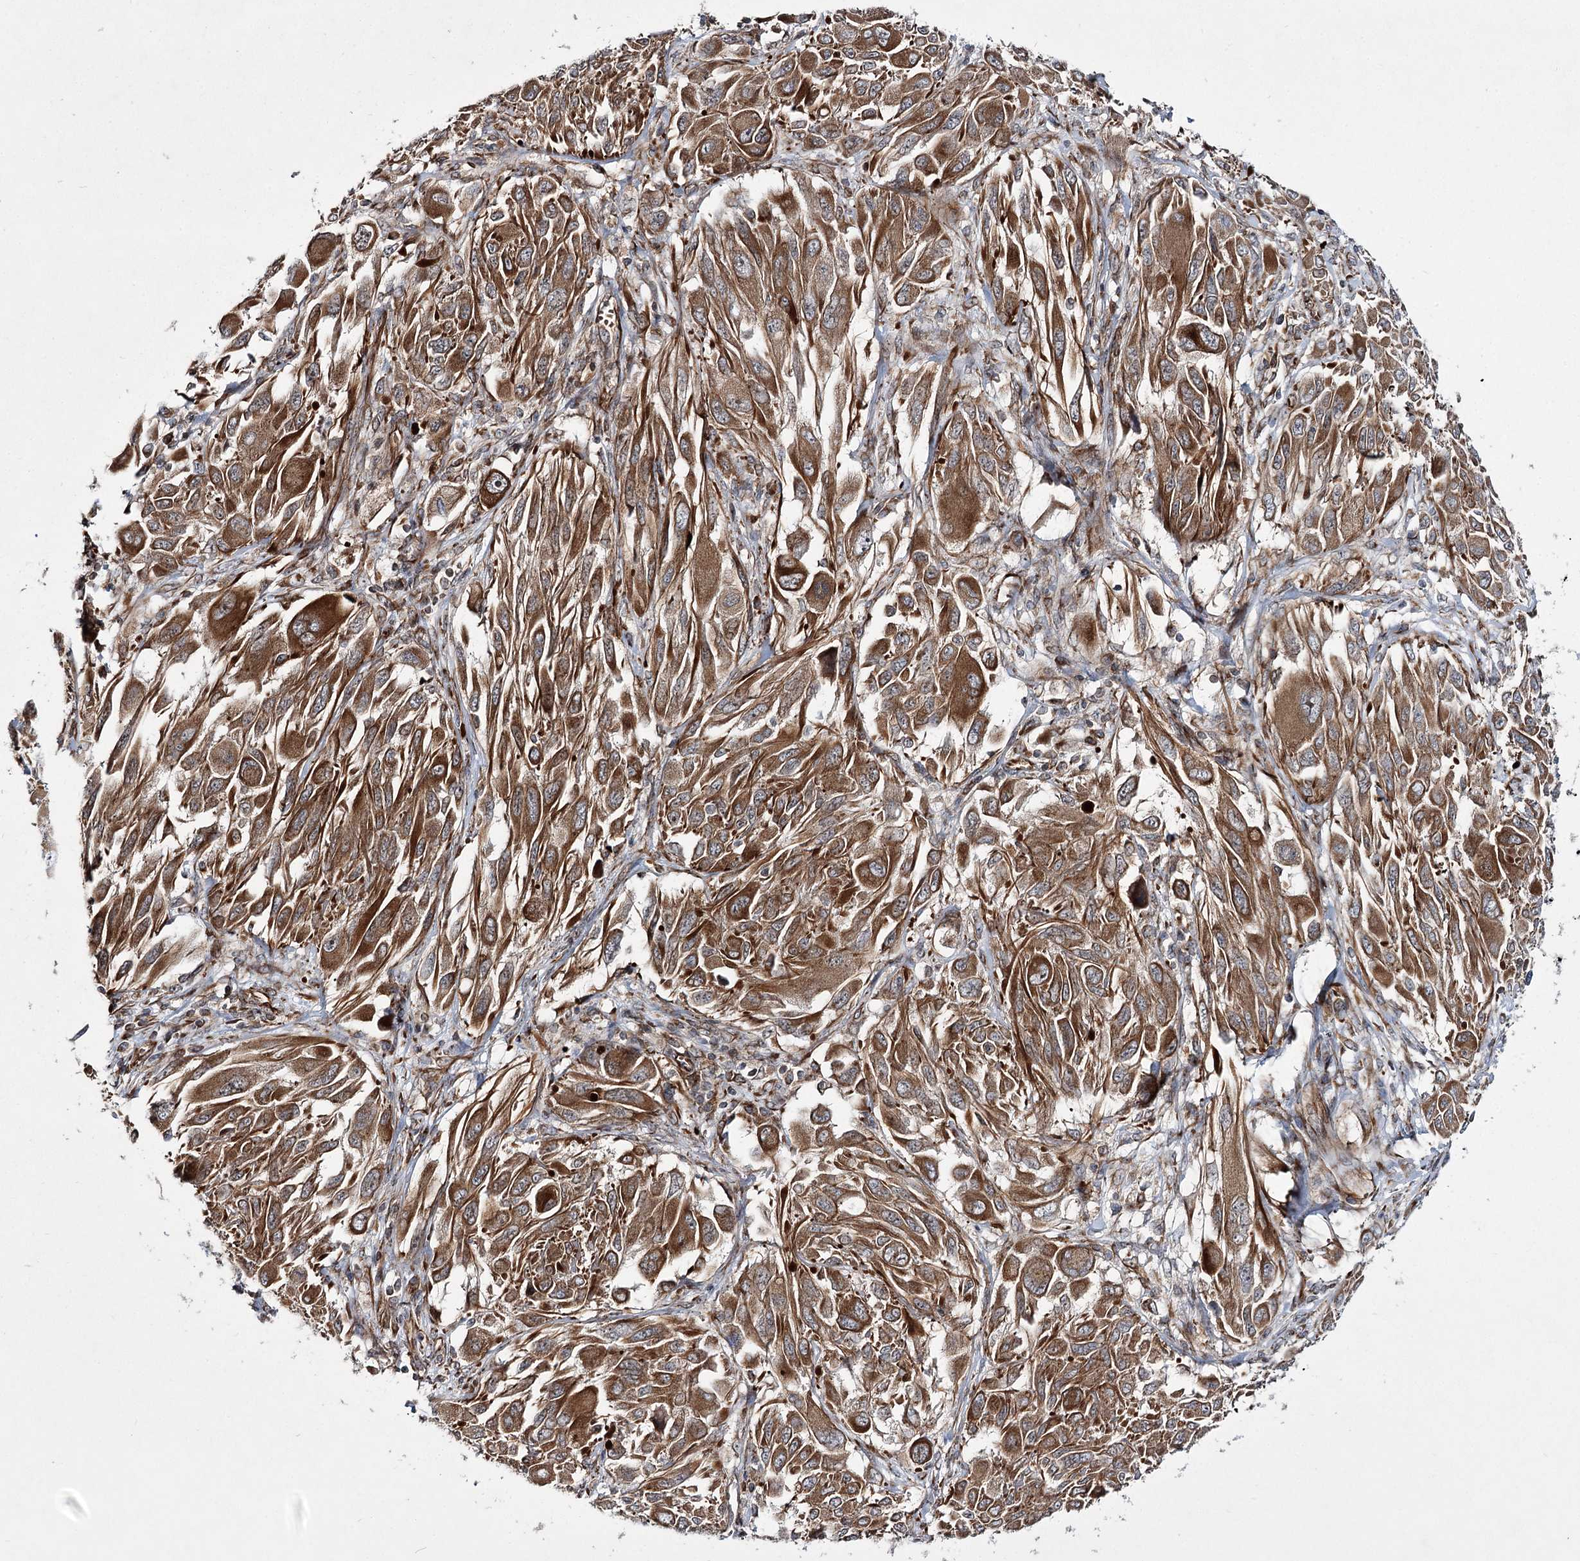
{"staining": {"intensity": "moderate", "quantity": ">75%", "location": "cytoplasmic/membranous"}, "tissue": "melanoma", "cell_type": "Tumor cells", "image_type": "cancer", "snomed": [{"axis": "morphology", "description": "Malignant melanoma, NOS"}, {"axis": "topography", "description": "Skin"}], "caption": "Protein expression by immunohistochemistry reveals moderate cytoplasmic/membranous staining in about >75% of tumor cells in melanoma.", "gene": "DPEP2", "patient": {"sex": "female", "age": 91}}